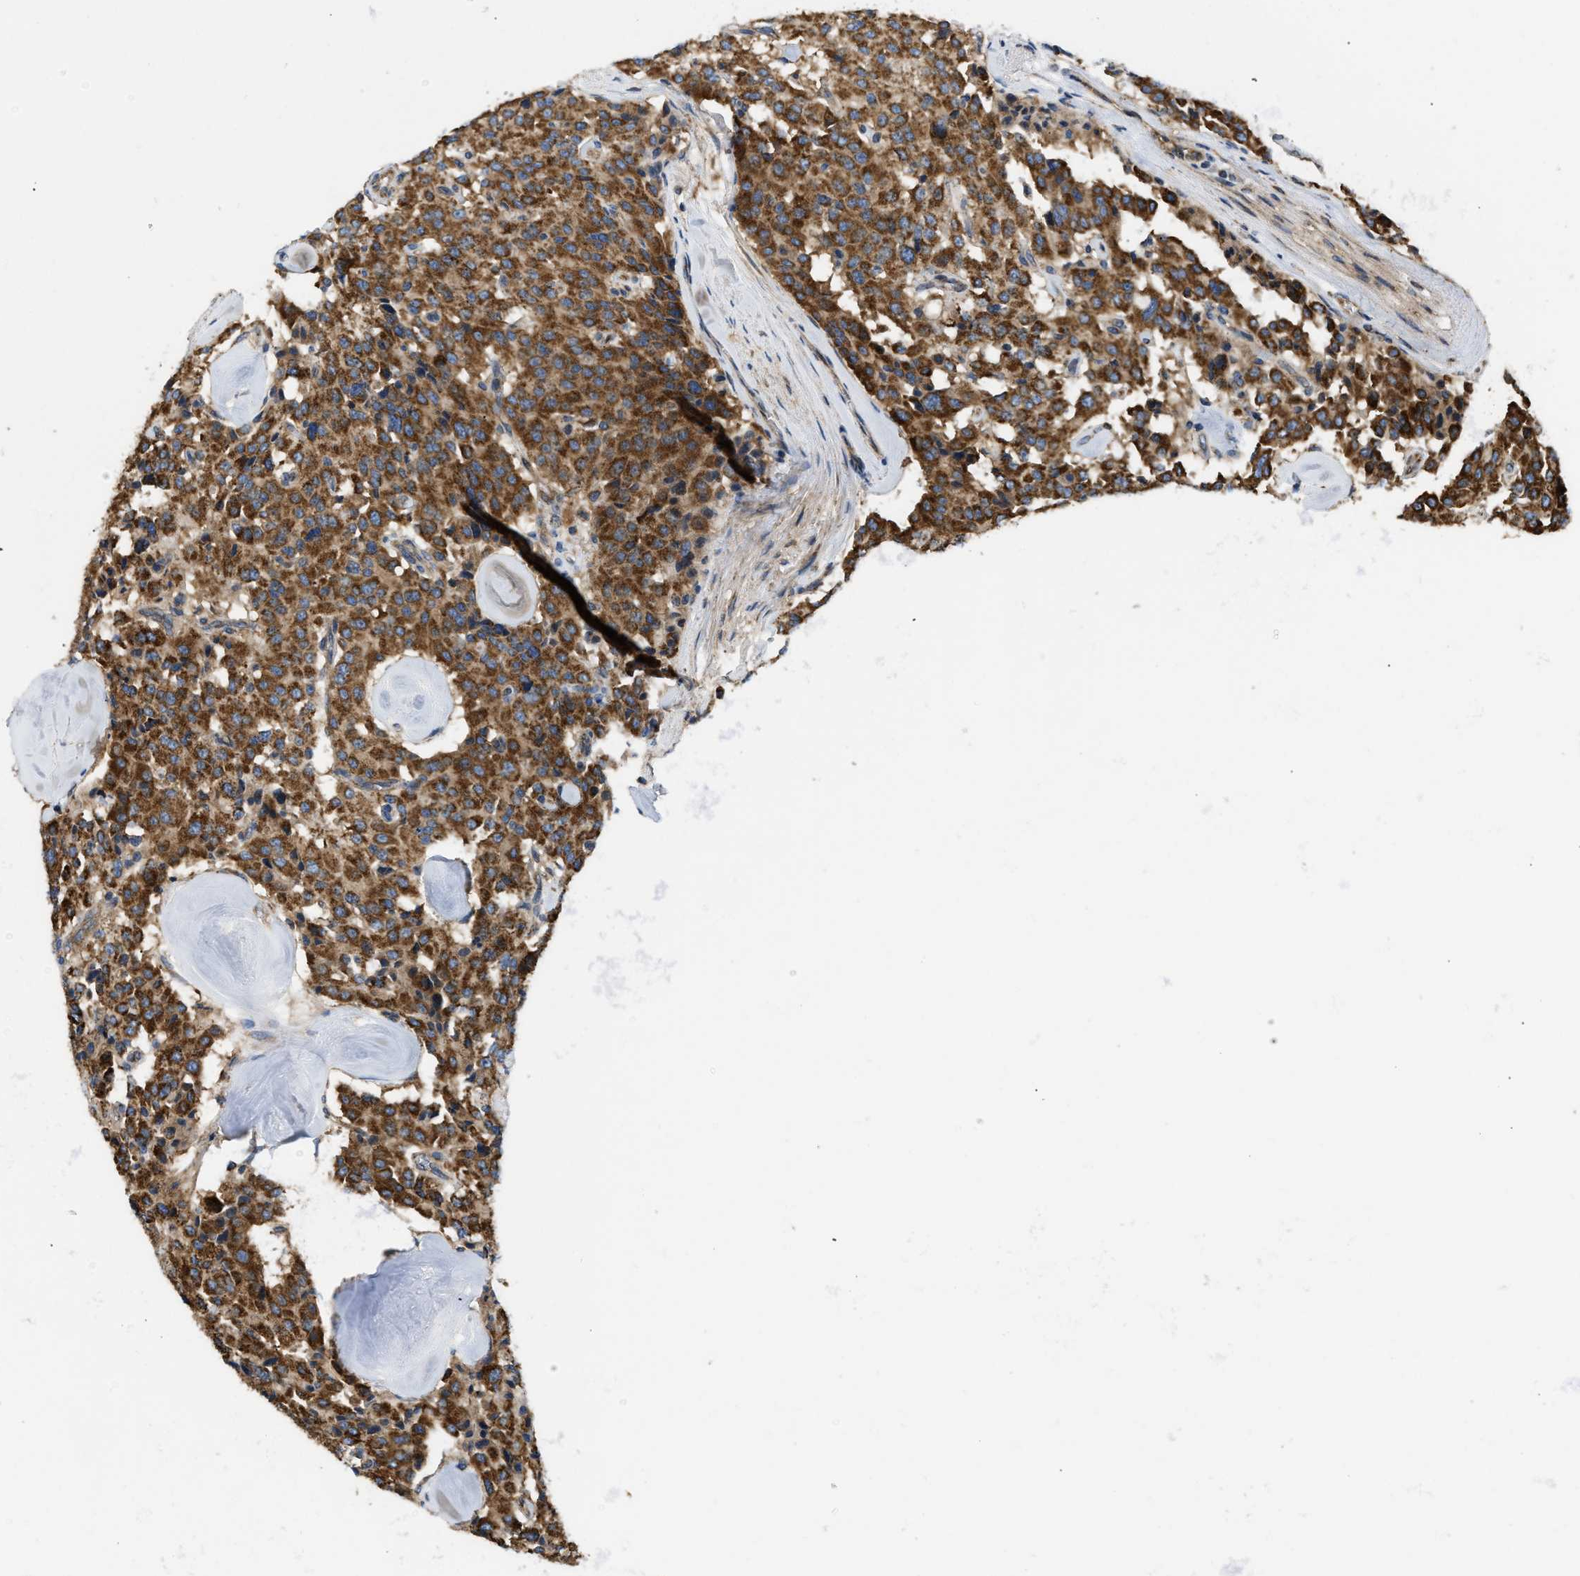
{"staining": {"intensity": "strong", "quantity": ">75%", "location": "cytoplasmic/membranous"}, "tissue": "carcinoid", "cell_type": "Tumor cells", "image_type": "cancer", "snomed": [{"axis": "morphology", "description": "Carcinoid, malignant, NOS"}, {"axis": "topography", "description": "Lung"}], "caption": "IHC staining of carcinoid (malignant), which reveals high levels of strong cytoplasmic/membranous positivity in about >75% of tumor cells indicating strong cytoplasmic/membranous protein staining. The staining was performed using DAB (brown) for protein detection and nuclei were counterstained in hematoxylin (blue).", "gene": "OPTN", "patient": {"sex": "male", "age": 30}}